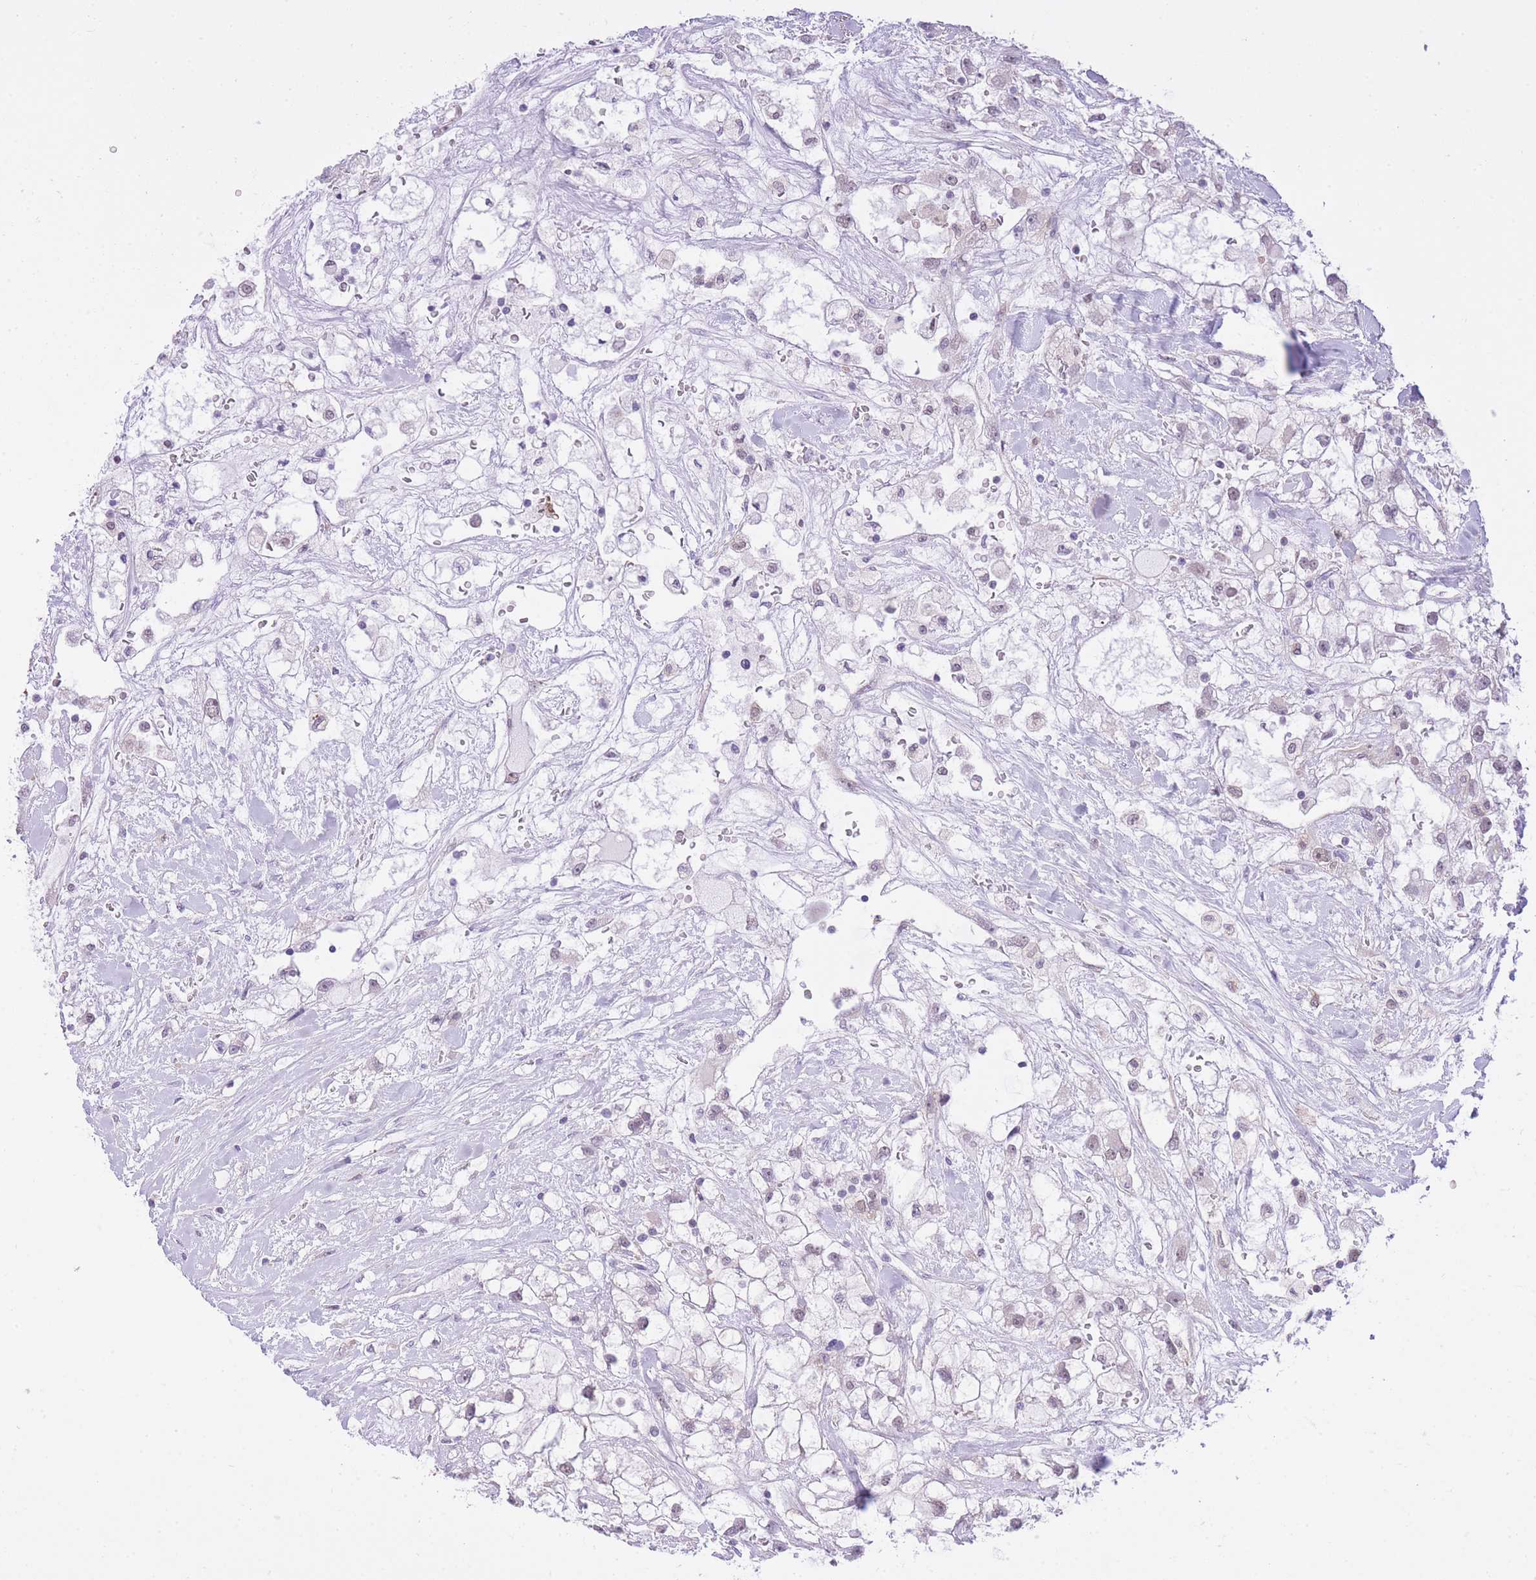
{"staining": {"intensity": "weak", "quantity": "25%-75%", "location": "nuclear"}, "tissue": "renal cancer", "cell_type": "Tumor cells", "image_type": "cancer", "snomed": [{"axis": "morphology", "description": "Adenocarcinoma, NOS"}, {"axis": "topography", "description": "Kidney"}], "caption": "DAB immunohistochemical staining of renal cancer (adenocarcinoma) exhibits weak nuclear protein positivity in approximately 25%-75% of tumor cells. Using DAB (3,3'-diaminobenzidine) (brown) and hematoxylin (blue) stains, captured at high magnification using brightfield microscopy.", "gene": "MEIOSIN", "patient": {"sex": "male", "age": 59}}